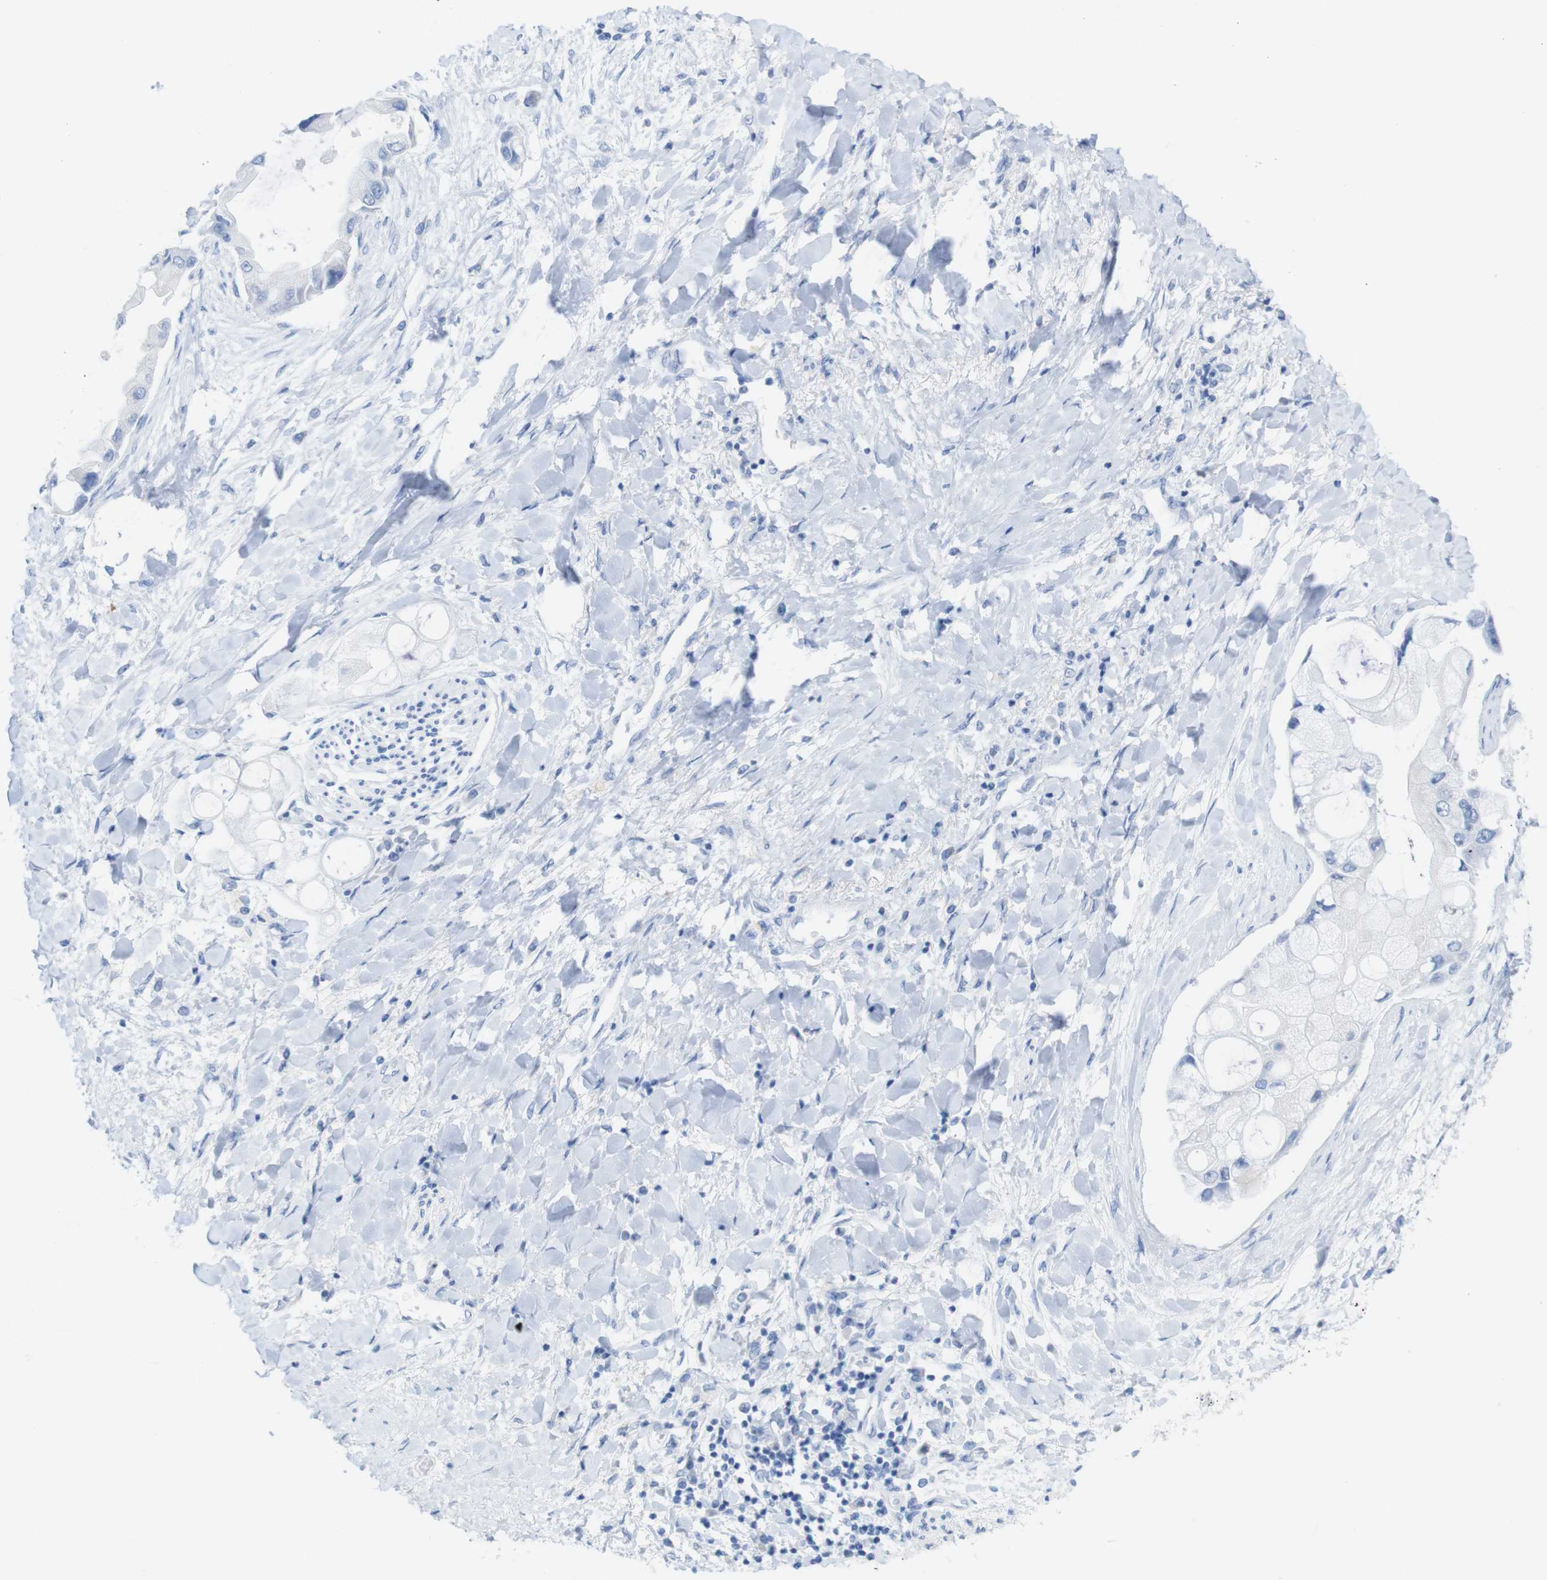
{"staining": {"intensity": "negative", "quantity": "none", "location": "none"}, "tissue": "liver cancer", "cell_type": "Tumor cells", "image_type": "cancer", "snomed": [{"axis": "morphology", "description": "Cholangiocarcinoma"}, {"axis": "topography", "description": "Liver"}], "caption": "Photomicrograph shows no protein expression in tumor cells of liver cholangiocarcinoma tissue.", "gene": "LAG3", "patient": {"sex": "male", "age": 50}}